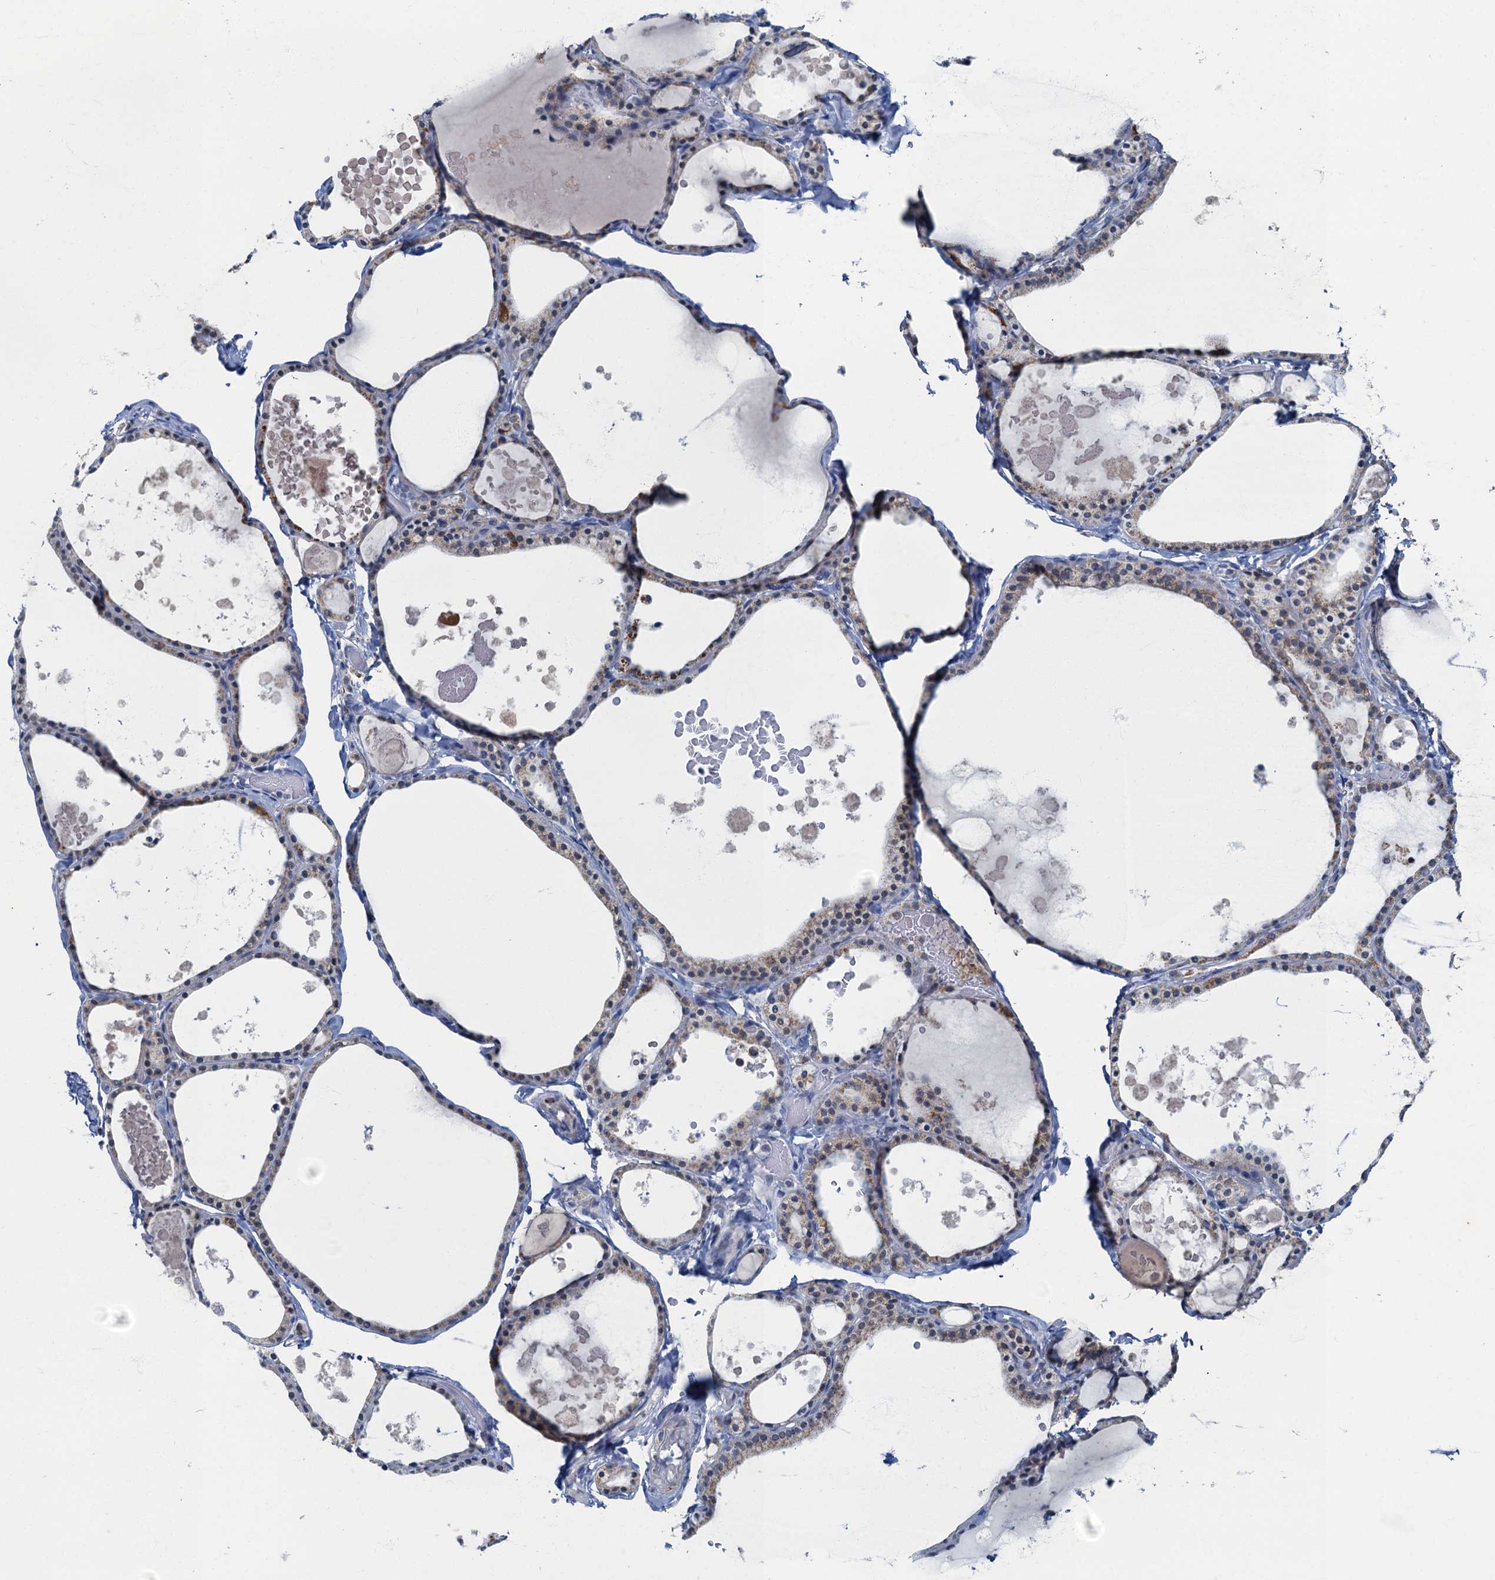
{"staining": {"intensity": "weak", "quantity": "25%-75%", "location": "cytoplasmic/membranous"}, "tissue": "thyroid gland", "cell_type": "Glandular cells", "image_type": "normal", "snomed": [{"axis": "morphology", "description": "Normal tissue, NOS"}, {"axis": "topography", "description": "Thyroid gland"}], "caption": "Human thyroid gland stained with a brown dye shows weak cytoplasmic/membranous positive expression in approximately 25%-75% of glandular cells.", "gene": "RAD9B", "patient": {"sex": "male", "age": 56}}